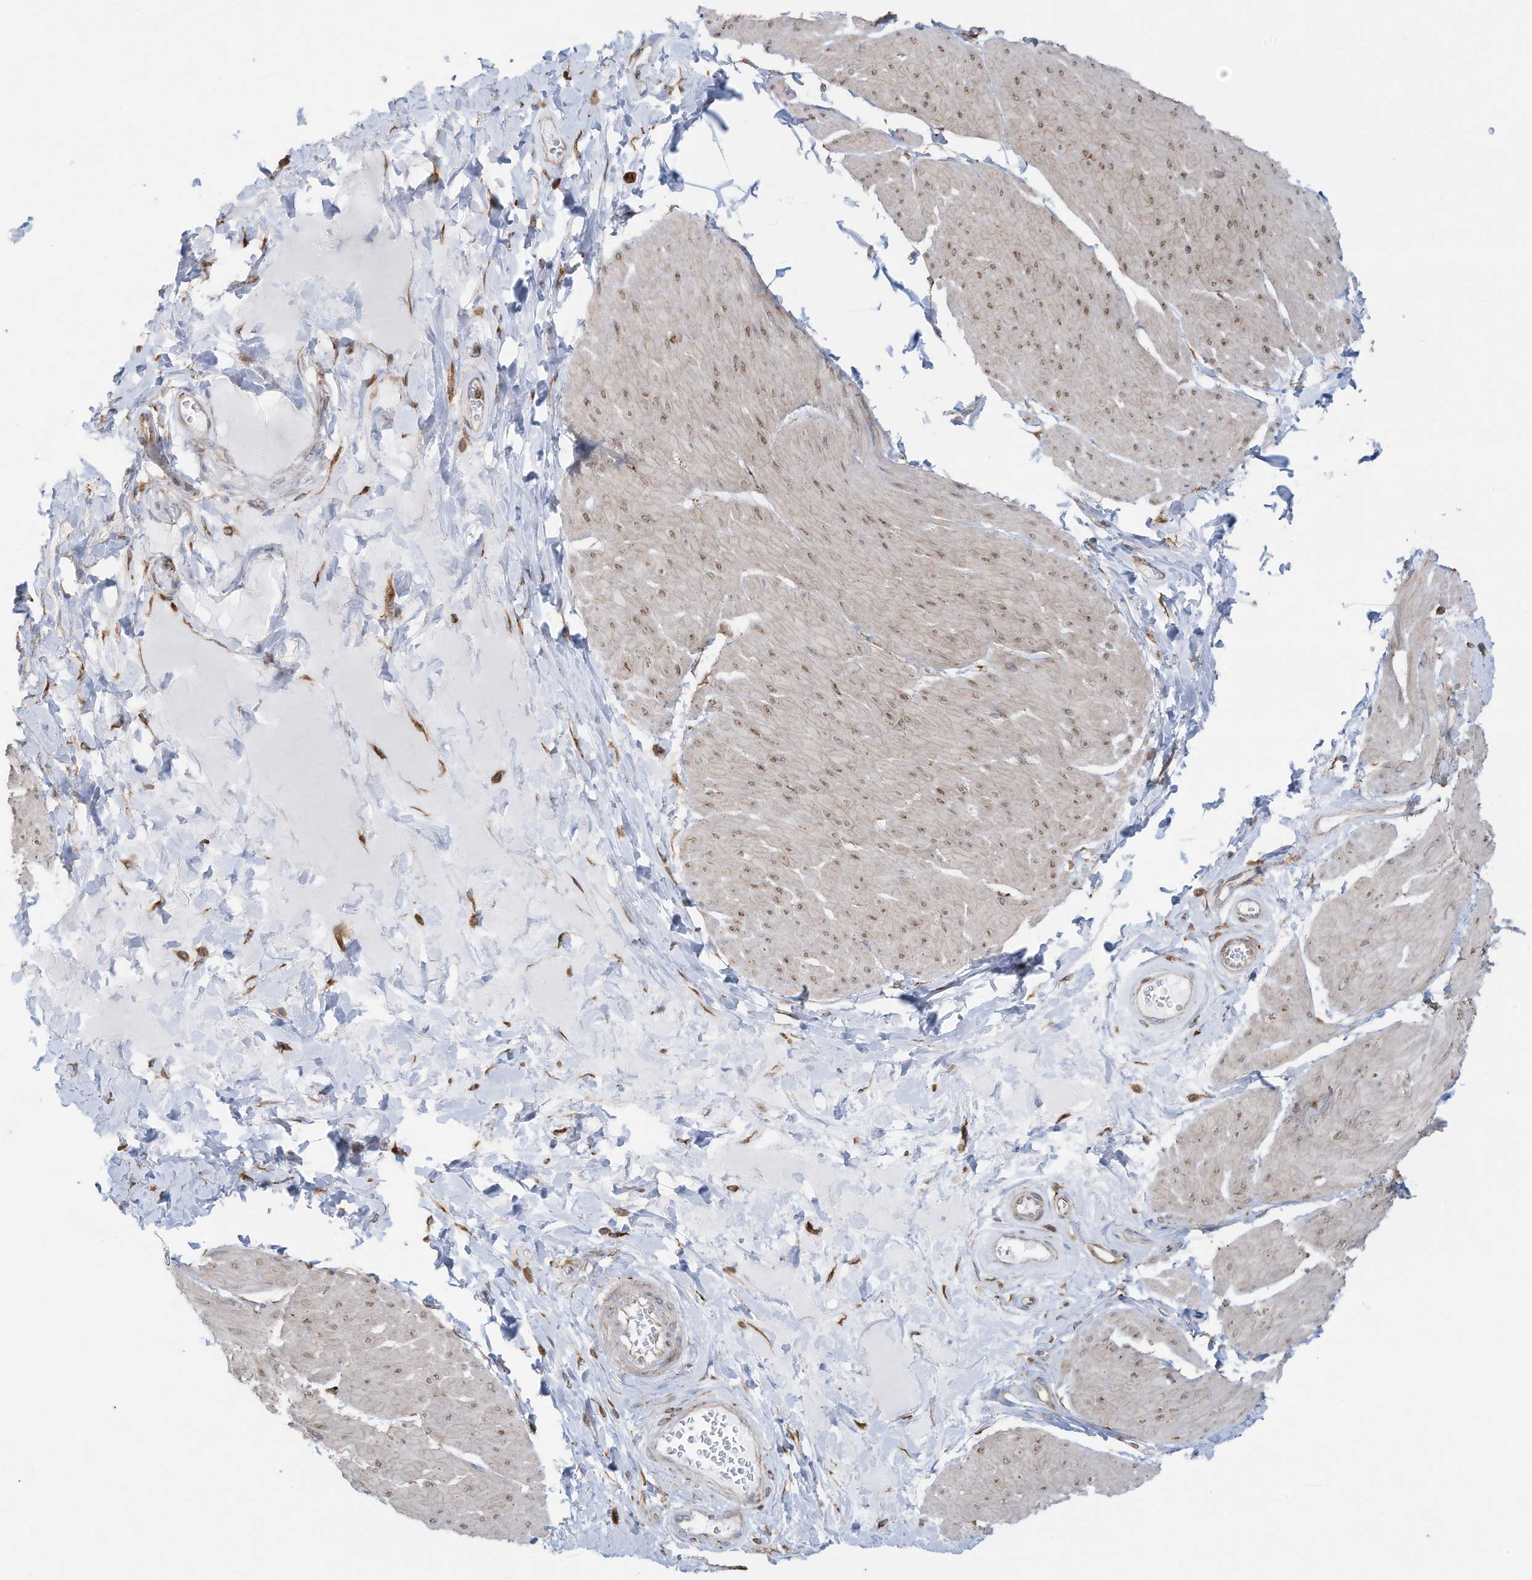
{"staining": {"intensity": "moderate", "quantity": "25%-75%", "location": "cytoplasmic/membranous,nuclear"}, "tissue": "smooth muscle", "cell_type": "Smooth muscle cells", "image_type": "normal", "snomed": [{"axis": "morphology", "description": "Urothelial carcinoma, High grade"}, {"axis": "topography", "description": "Urinary bladder"}], "caption": "Immunohistochemical staining of unremarkable smooth muscle demonstrates 25%-75% levels of moderate cytoplasmic/membranous,nuclear protein expression in about 25%-75% of smooth muscle cells.", "gene": "ZNF354C", "patient": {"sex": "male", "age": 46}}